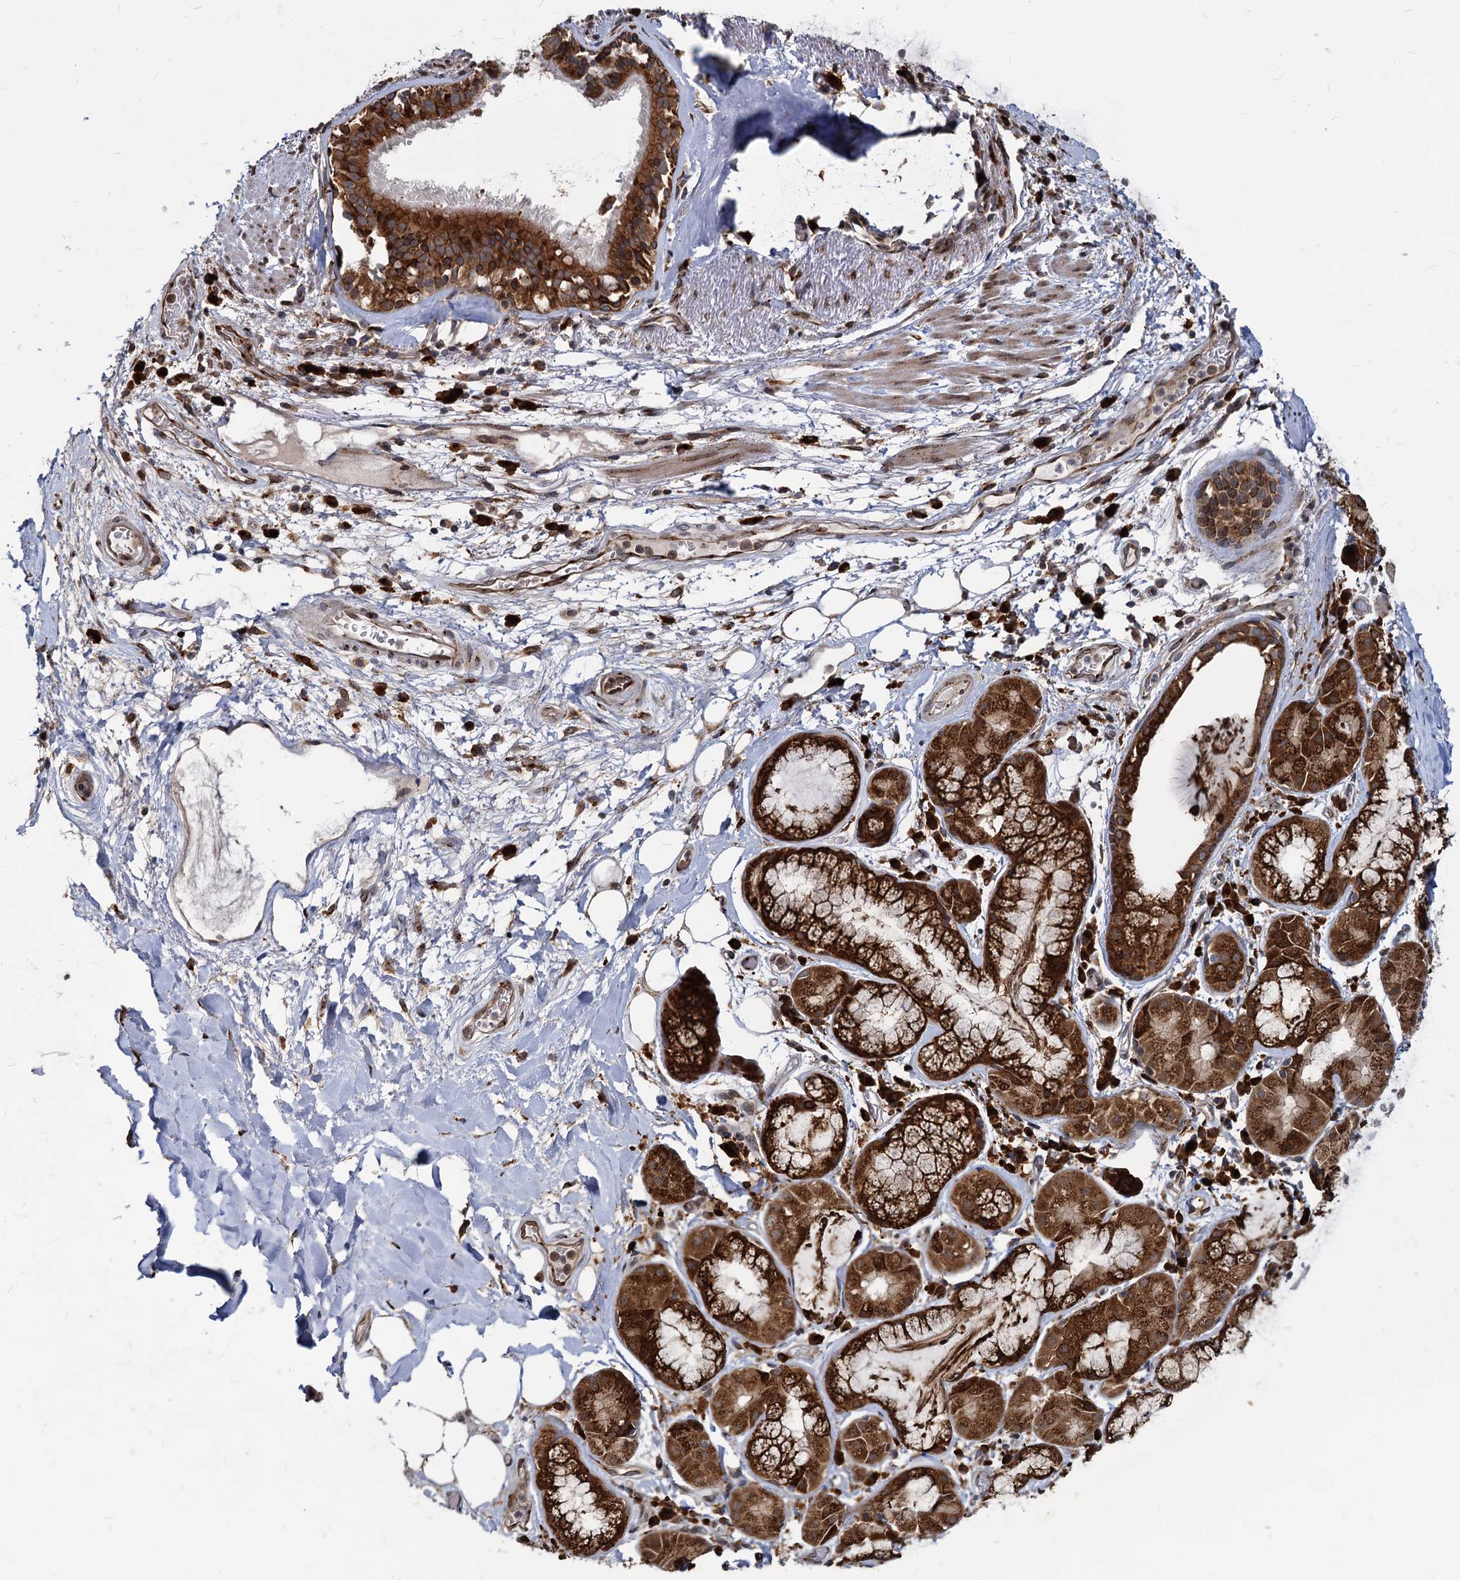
{"staining": {"intensity": "strong", "quantity": "25%-75%", "location": "cytoplasmic/membranous"}, "tissue": "soft tissue", "cell_type": "Fibroblasts", "image_type": "normal", "snomed": [{"axis": "morphology", "description": "Normal tissue, NOS"}, {"axis": "topography", "description": "Lymph node"}, {"axis": "topography", "description": "Cartilage tissue"}, {"axis": "topography", "description": "Bronchus"}], "caption": "A photomicrograph showing strong cytoplasmic/membranous staining in approximately 25%-75% of fibroblasts in normal soft tissue, as visualized by brown immunohistochemical staining.", "gene": "SAAL1", "patient": {"sex": "male", "age": 63}}